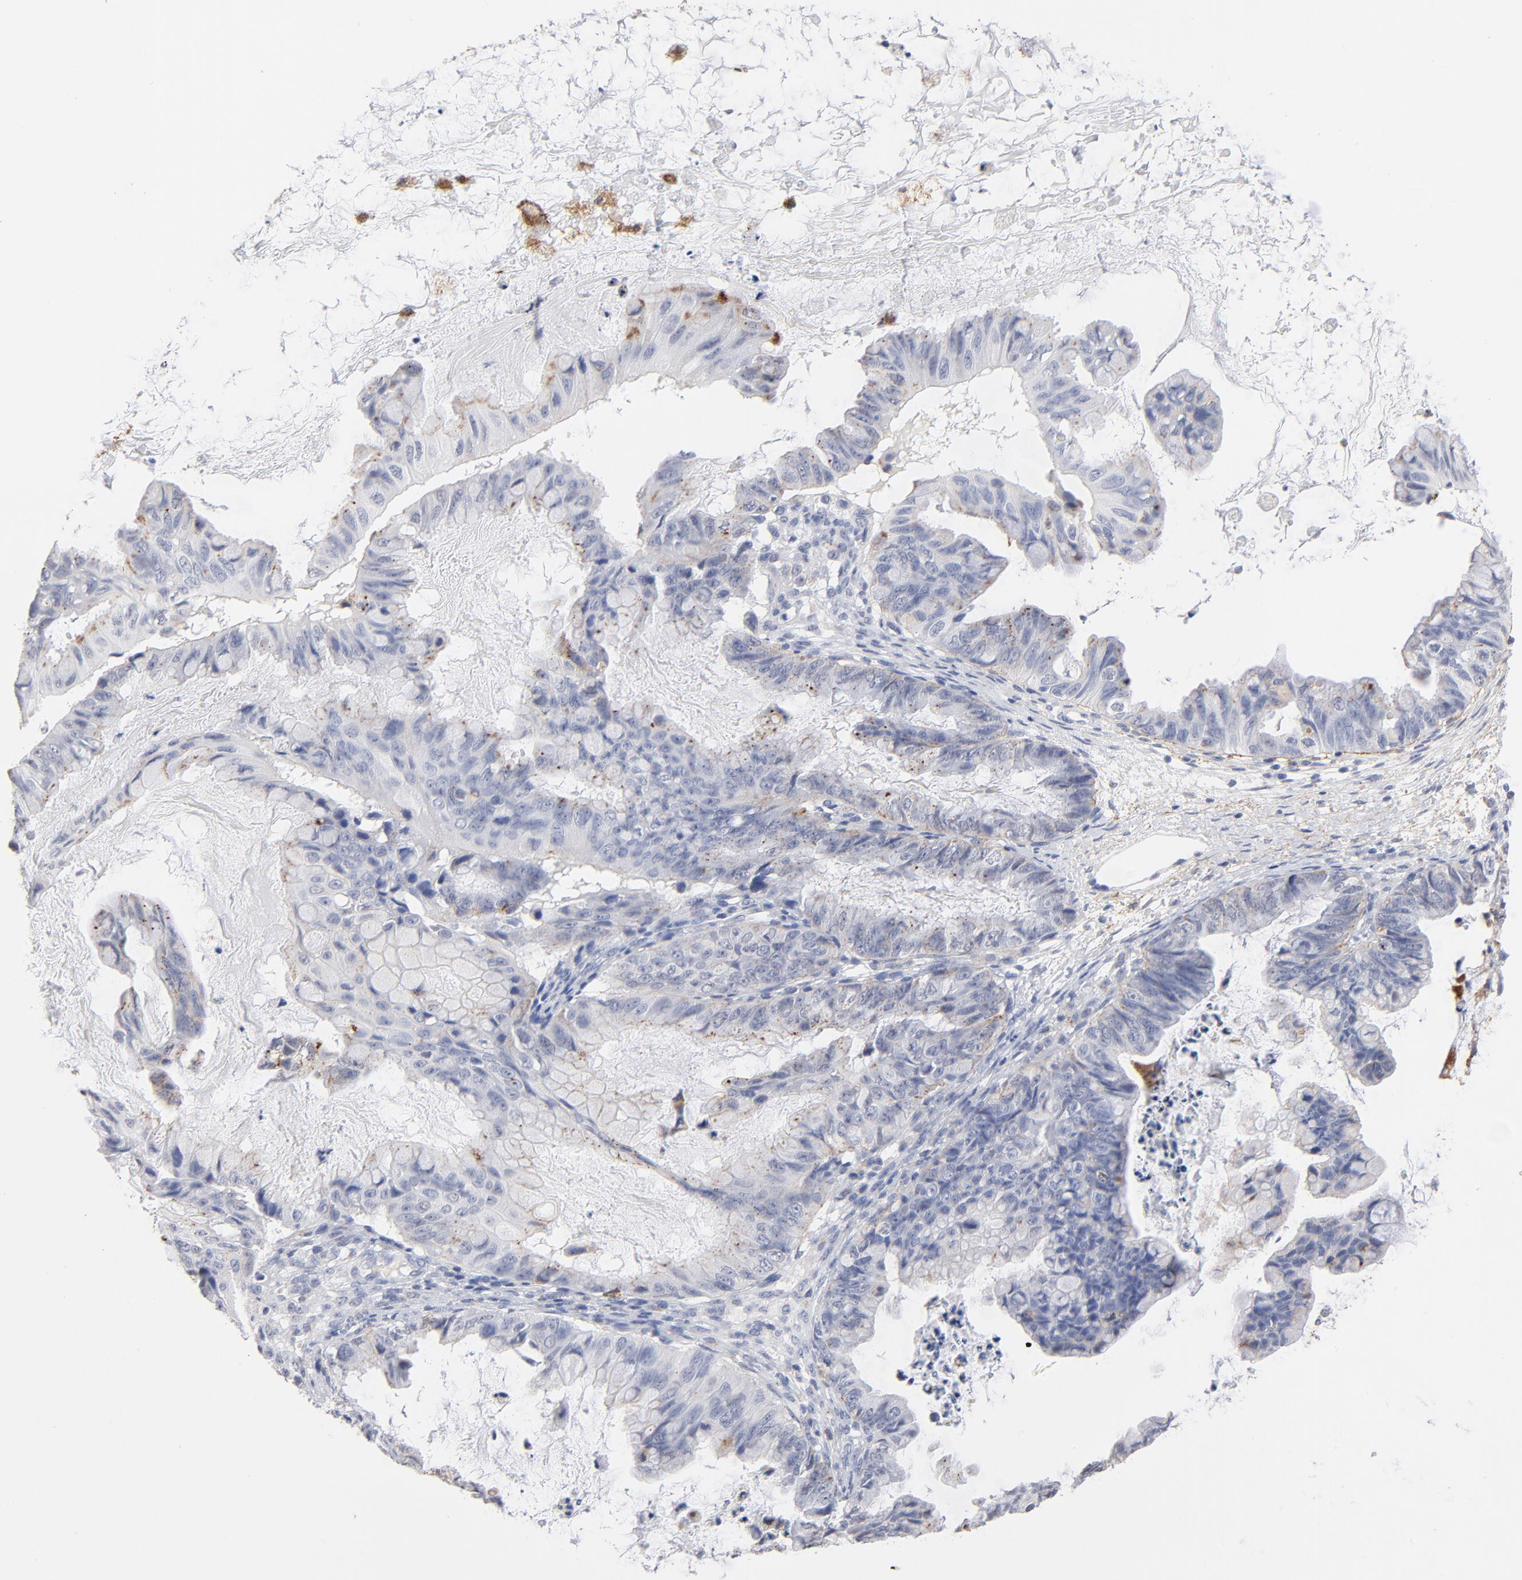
{"staining": {"intensity": "moderate", "quantity": "<25%", "location": "cytoplasmic/membranous"}, "tissue": "ovarian cancer", "cell_type": "Tumor cells", "image_type": "cancer", "snomed": [{"axis": "morphology", "description": "Cystadenocarcinoma, mucinous, NOS"}, {"axis": "topography", "description": "Ovary"}], "caption": "The image reveals a brown stain indicating the presence of a protein in the cytoplasmic/membranous of tumor cells in ovarian cancer. The protein is stained brown, and the nuclei are stained in blue (DAB IHC with brightfield microscopy, high magnification).", "gene": "LTBP2", "patient": {"sex": "female", "age": 36}}